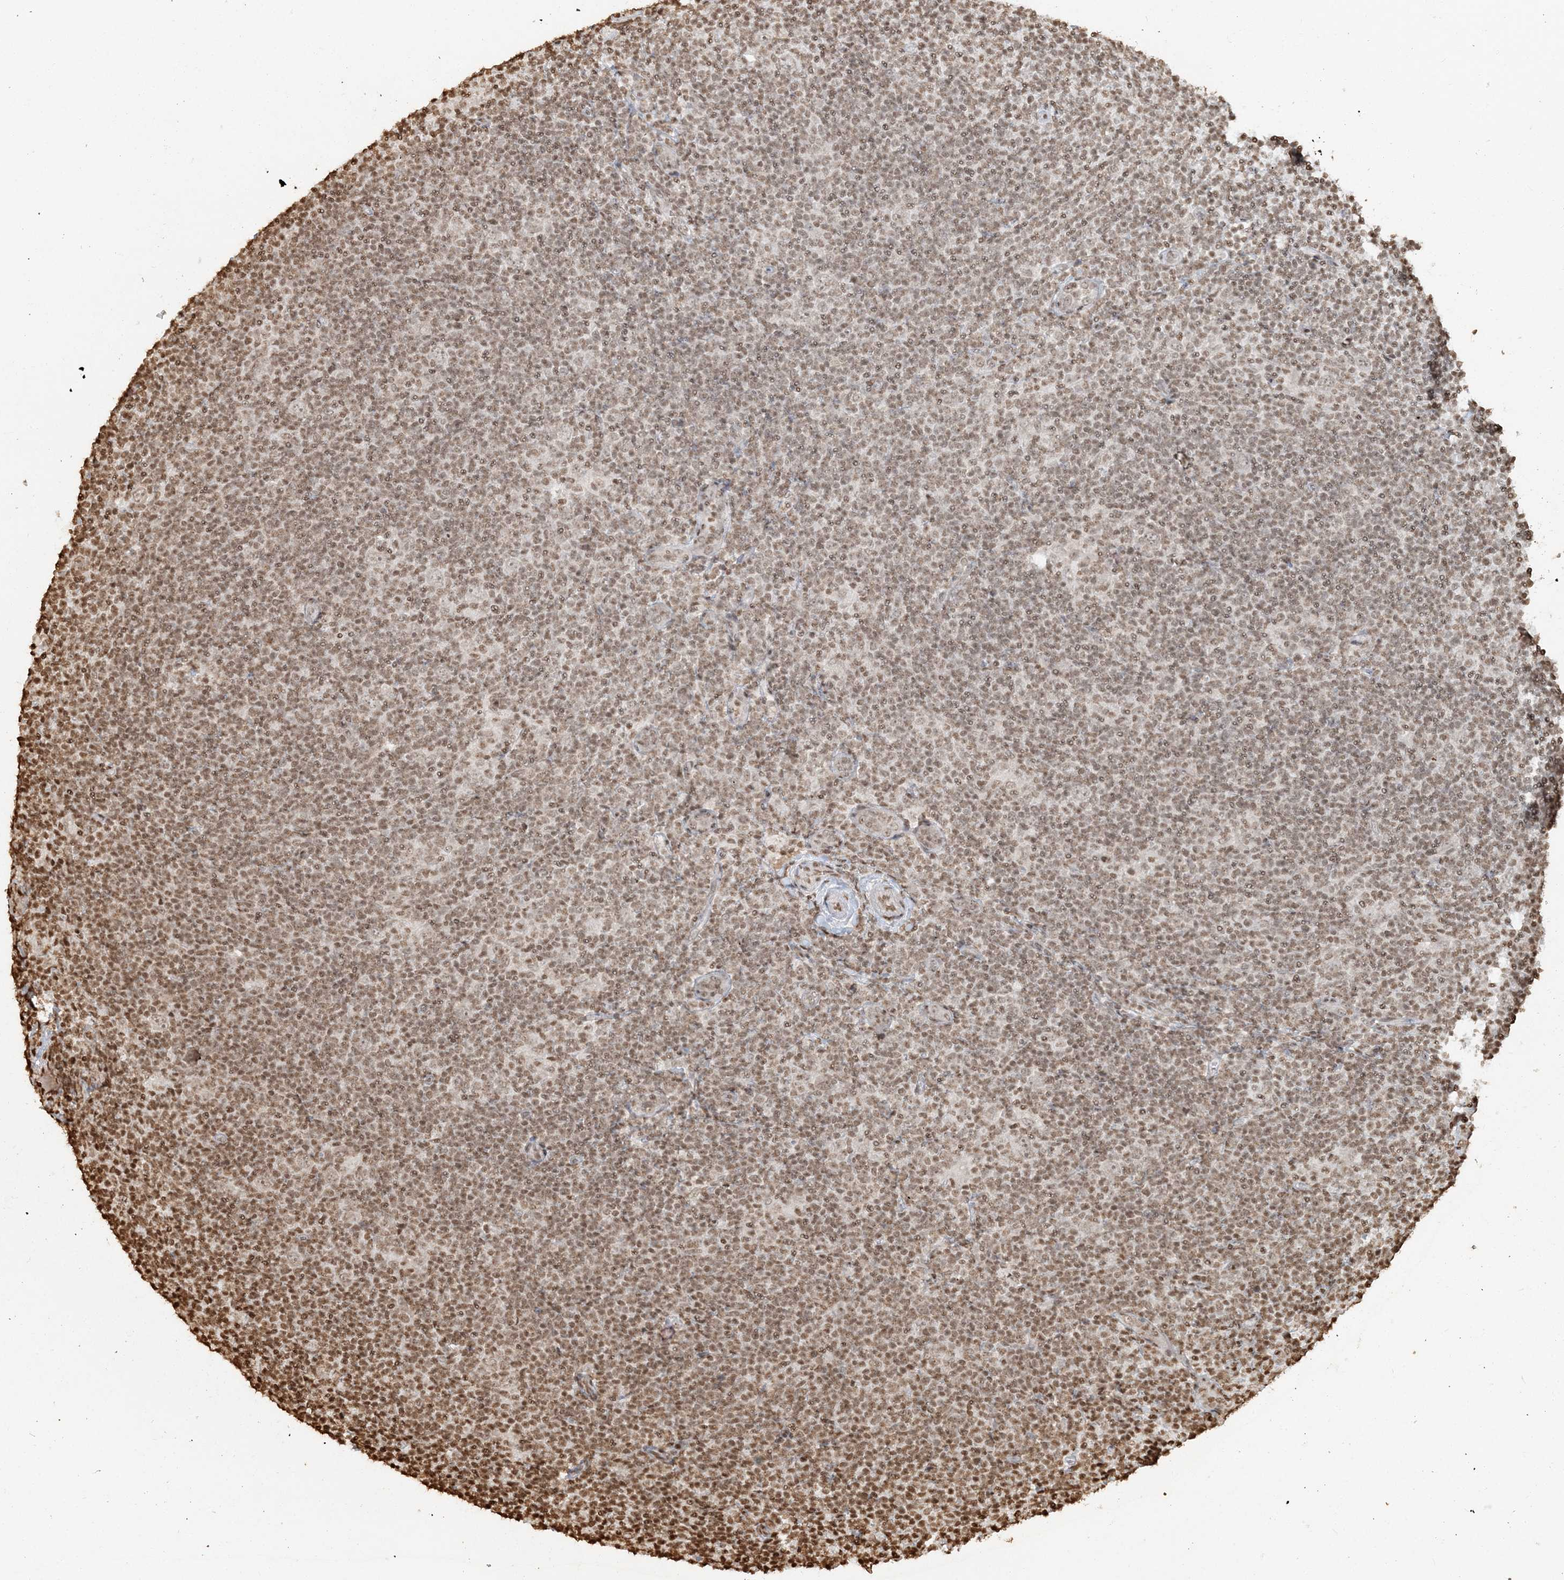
{"staining": {"intensity": "weak", "quantity": "<25%", "location": "nuclear"}, "tissue": "lymphoma", "cell_type": "Tumor cells", "image_type": "cancer", "snomed": [{"axis": "morphology", "description": "Hodgkin's disease, NOS"}, {"axis": "topography", "description": "Lymph node"}], "caption": "Hodgkin's disease was stained to show a protein in brown. There is no significant expression in tumor cells.", "gene": "H3-3B", "patient": {"sex": "female", "age": 57}}